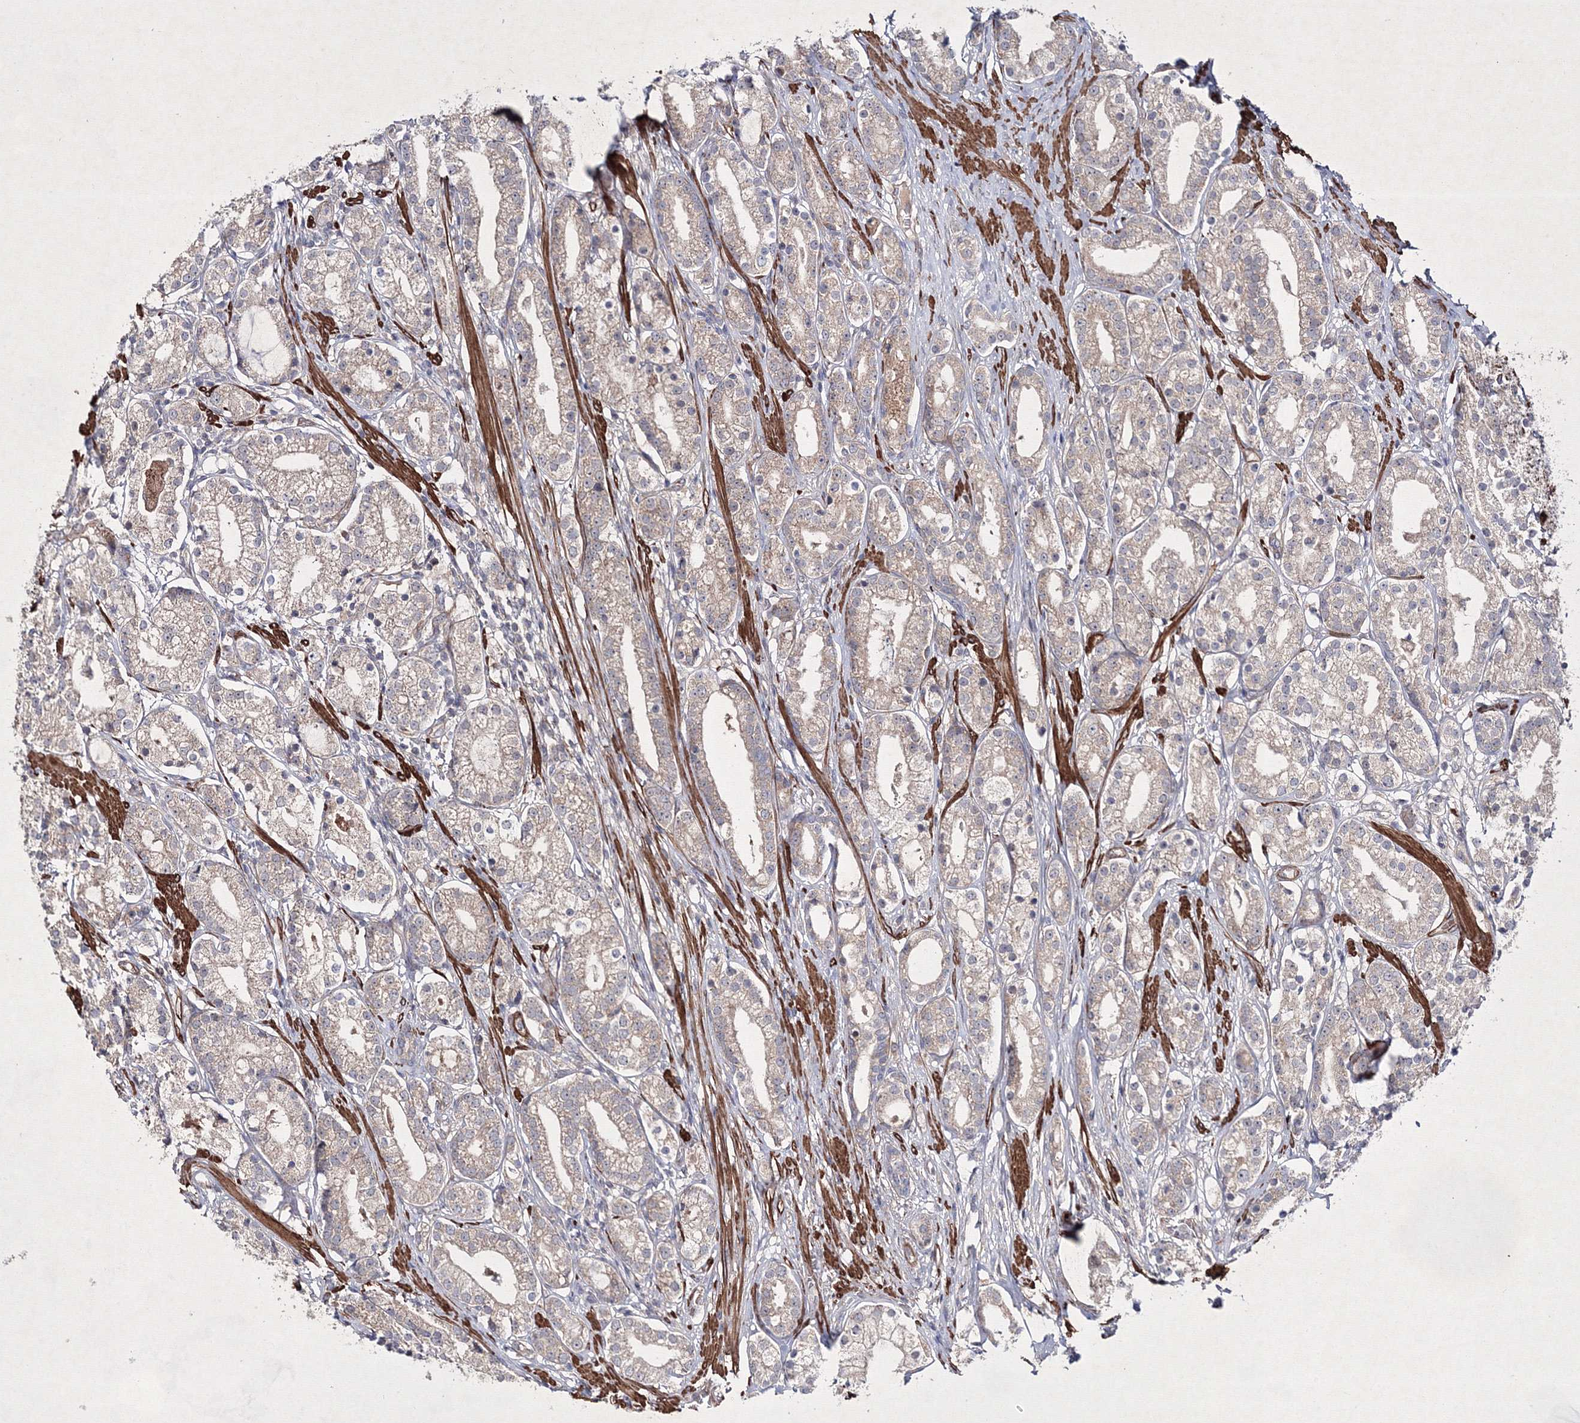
{"staining": {"intensity": "weak", "quantity": ">75%", "location": "cytoplasmic/membranous"}, "tissue": "prostate cancer", "cell_type": "Tumor cells", "image_type": "cancer", "snomed": [{"axis": "morphology", "description": "Adenocarcinoma, High grade"}, {"axis": "topography", "description": "Prostate"}], "caption": "Immunohistochemistry (IHC) of high-grade adenocarcinoma (prostate) shows low levels of weak cytoplasmic/membranous positivity in approximately >75% of tumor cells.", "gene": "GFM1", "patient": {"sex": "male", "age": 69}}